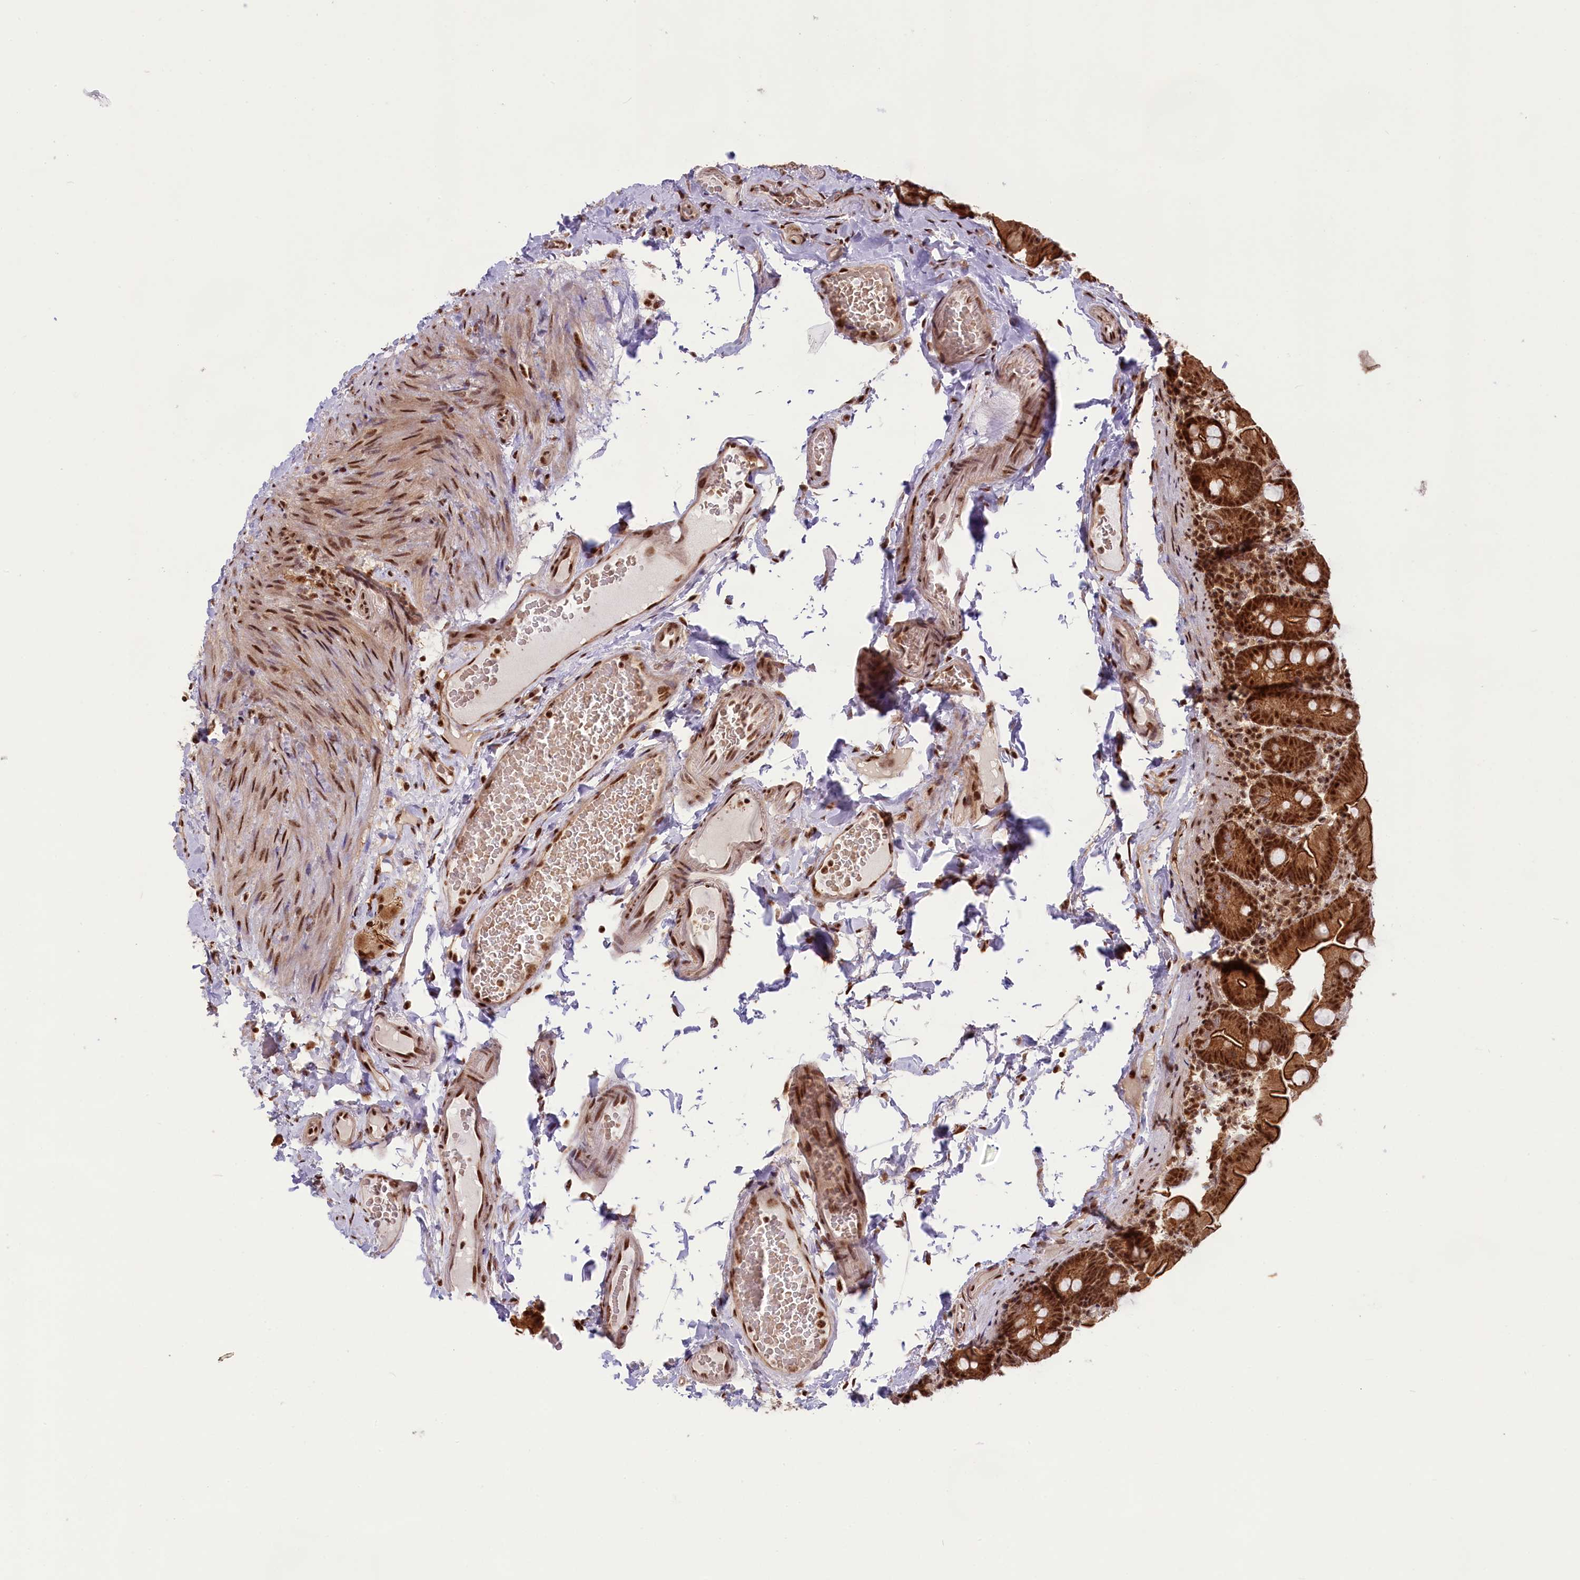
{"staining": {"intensity": "strong", "quantity": ">75%", "location": "cytoplasmic/membranous,nuclear"}, "tissue": "small intestine", "cell_type": "Glandular cells", "image_type": "normal", "snomed": [{"axis": "morphology", "description": "Normal tissue, NOS"}, {"axis": "topography", "description": "Small intestine"}], "caption": "A high-resolution photomicrograph shows IHC staining of normal small intestine, which shows strong cytoplasmic/membranous,nuclear staining in about >75% of glandular cells.", "gene": "CARD8", "patient": {"sex": "female", "age": 68}}